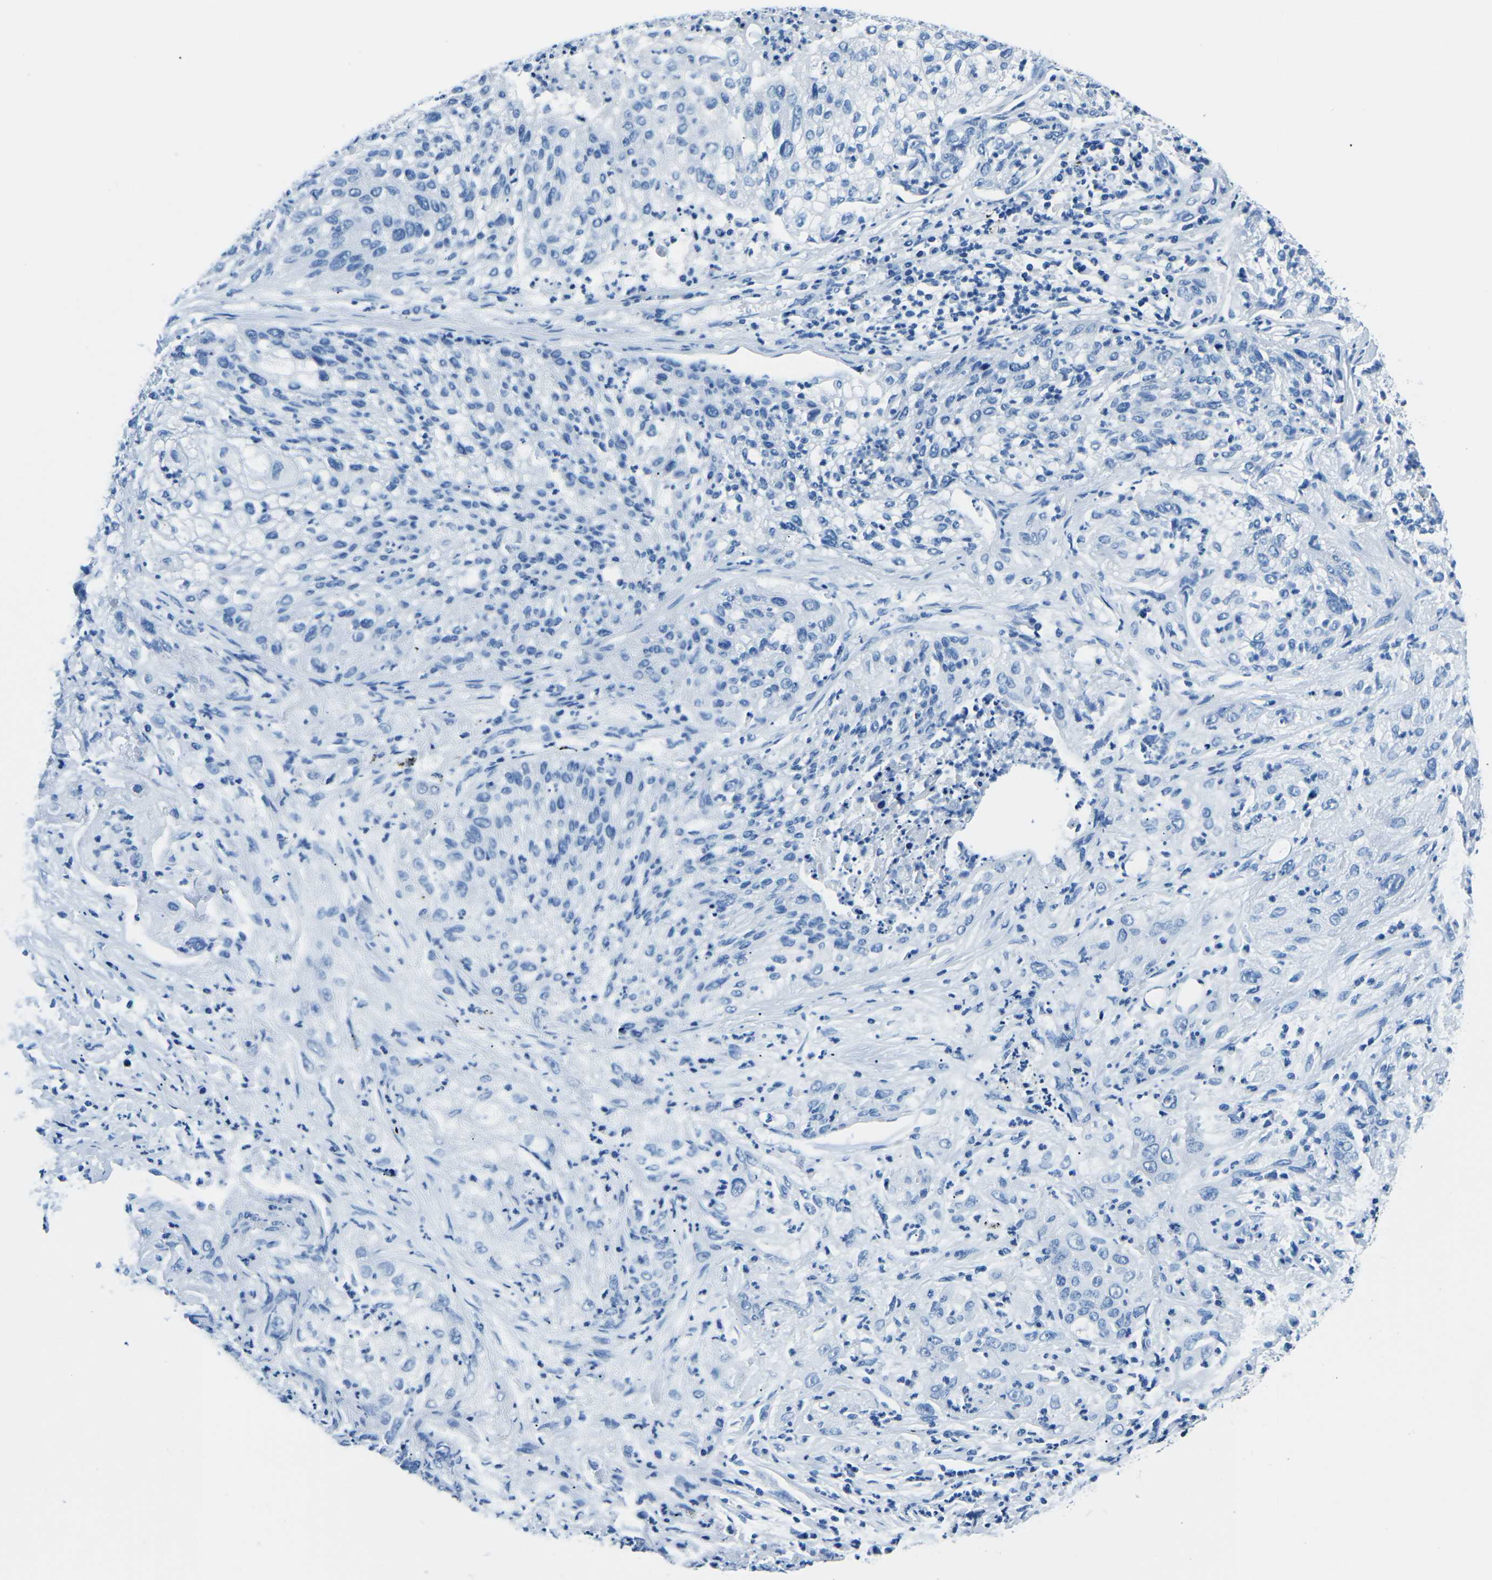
{"staining": {"intensity": "negative", "quantity": "none", "location": "none"}, "tissue": "lung cancer", "cell_type": "Tumor cells", "image_type": "cancer", "snomed": [{"axis": "morphology", "description": "Inflammation, NOS"}, {"axis": "morphology", "description": "Squamous cell carcinoma, NOS"}, {"axis": "topography", "description": "Lymph node"}, {"axis": "topography", "description": "Soft tissue"}, {"axis": "topography", "description": "Lung"}], "caption": "High magnification brightfield microscopy of lung cancer stained with DAB (brown) and counterstained with hematoxylin (blue): tumor cells show no significant staining.", "gene": "CELF2", "patient": {"sex": "male", "age": 66}}